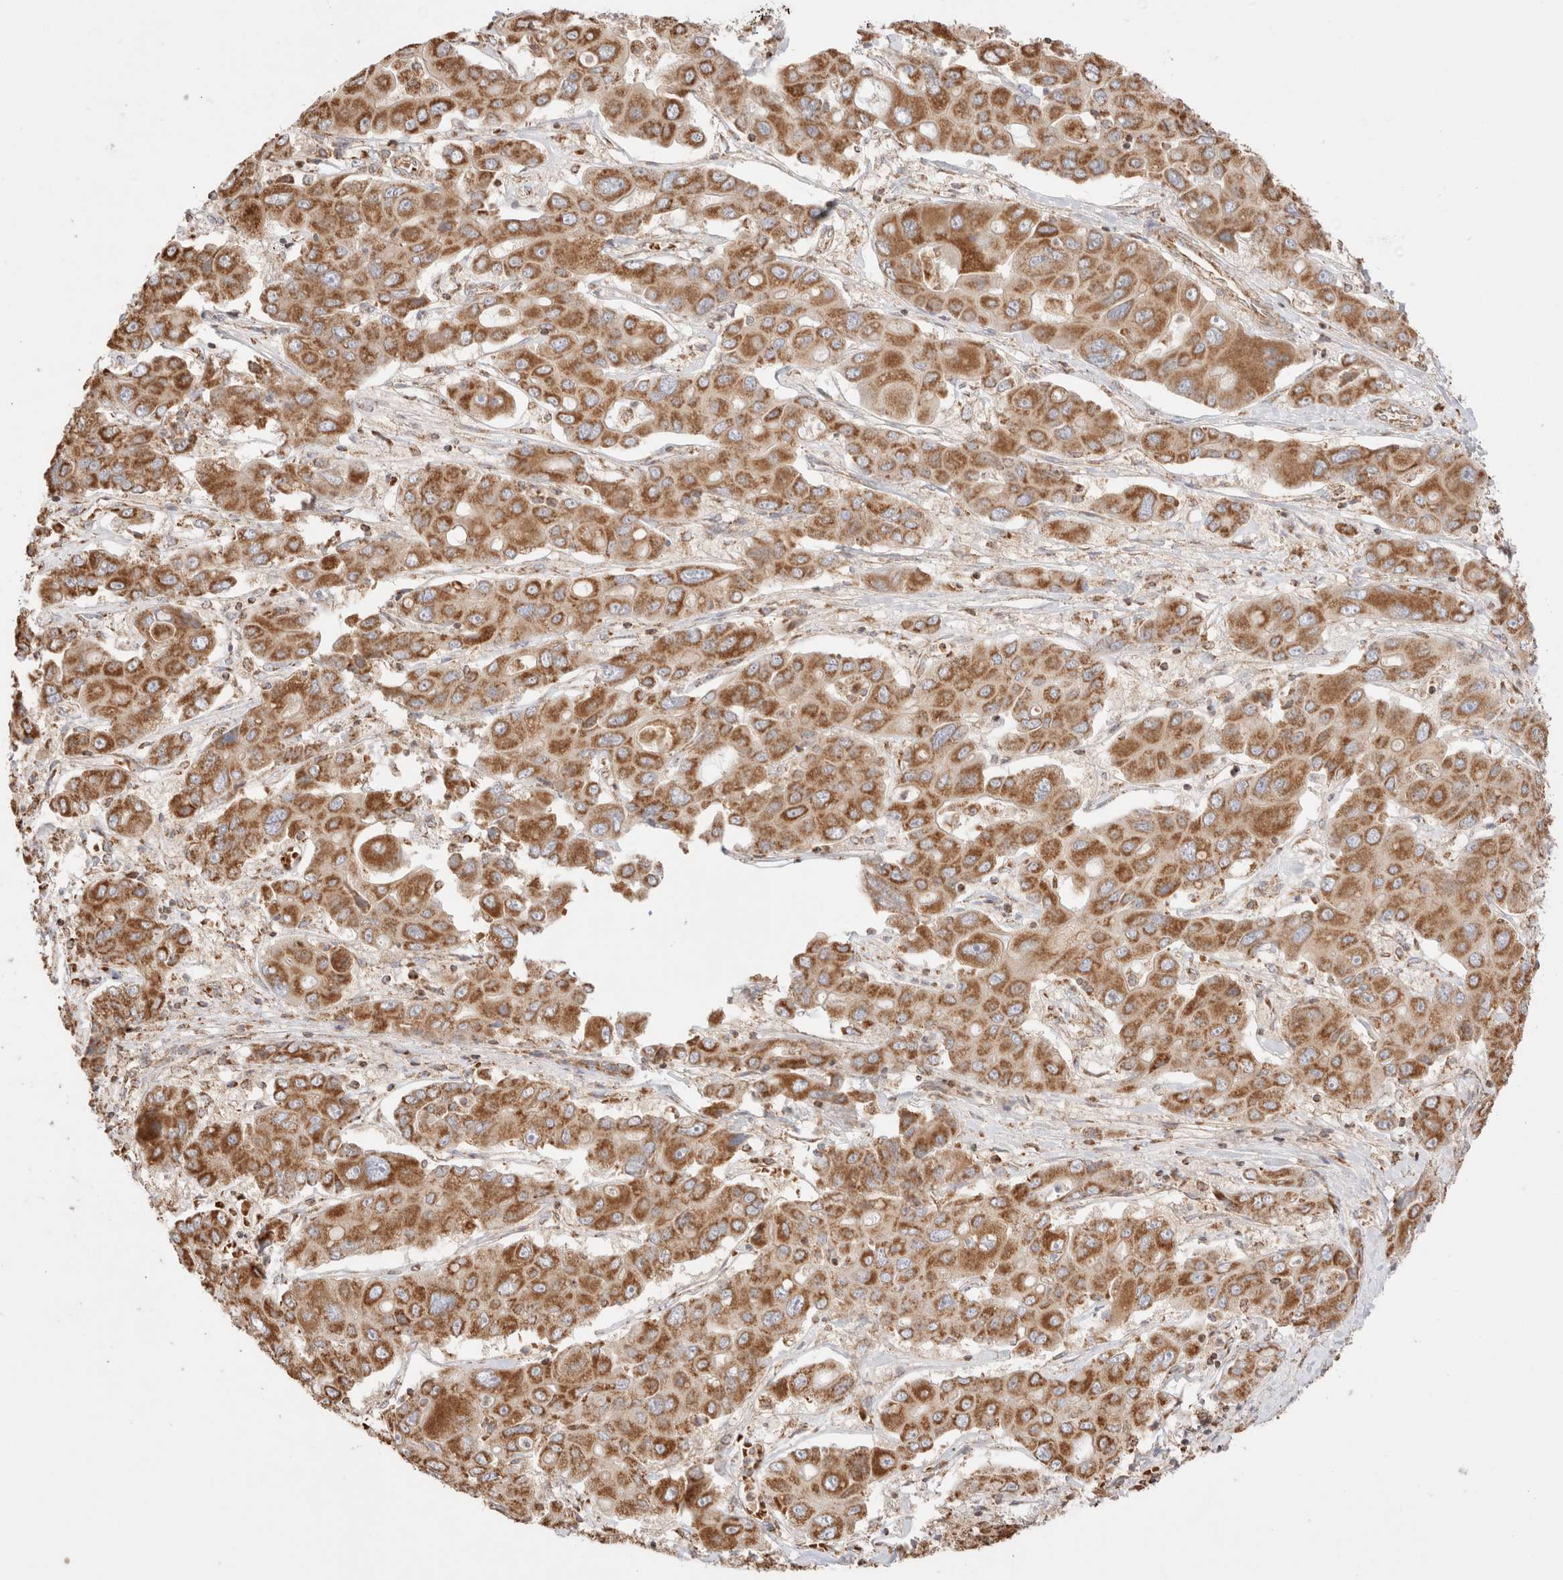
{"staining": {"intensity": "moderate", "quantity": ">75%", "location": "cytoplasmic/membranous"}, "tissue": "liver cancer", "cell_type": "Tumor cells", "image_type": "cancer", "snomed": [{"axis": "morphology", "description": "Cholangiocarcinoma"}, {"axis": "topography", "description": "Liver"}], "caption": "Tumor cells show medium levels of moderate cytoplasmic/membranous expression in about >75% of cells in liver cholangiocarcinoma.", "gene": "TMPPE", "patient": {"sex": "male", "age": 67}}